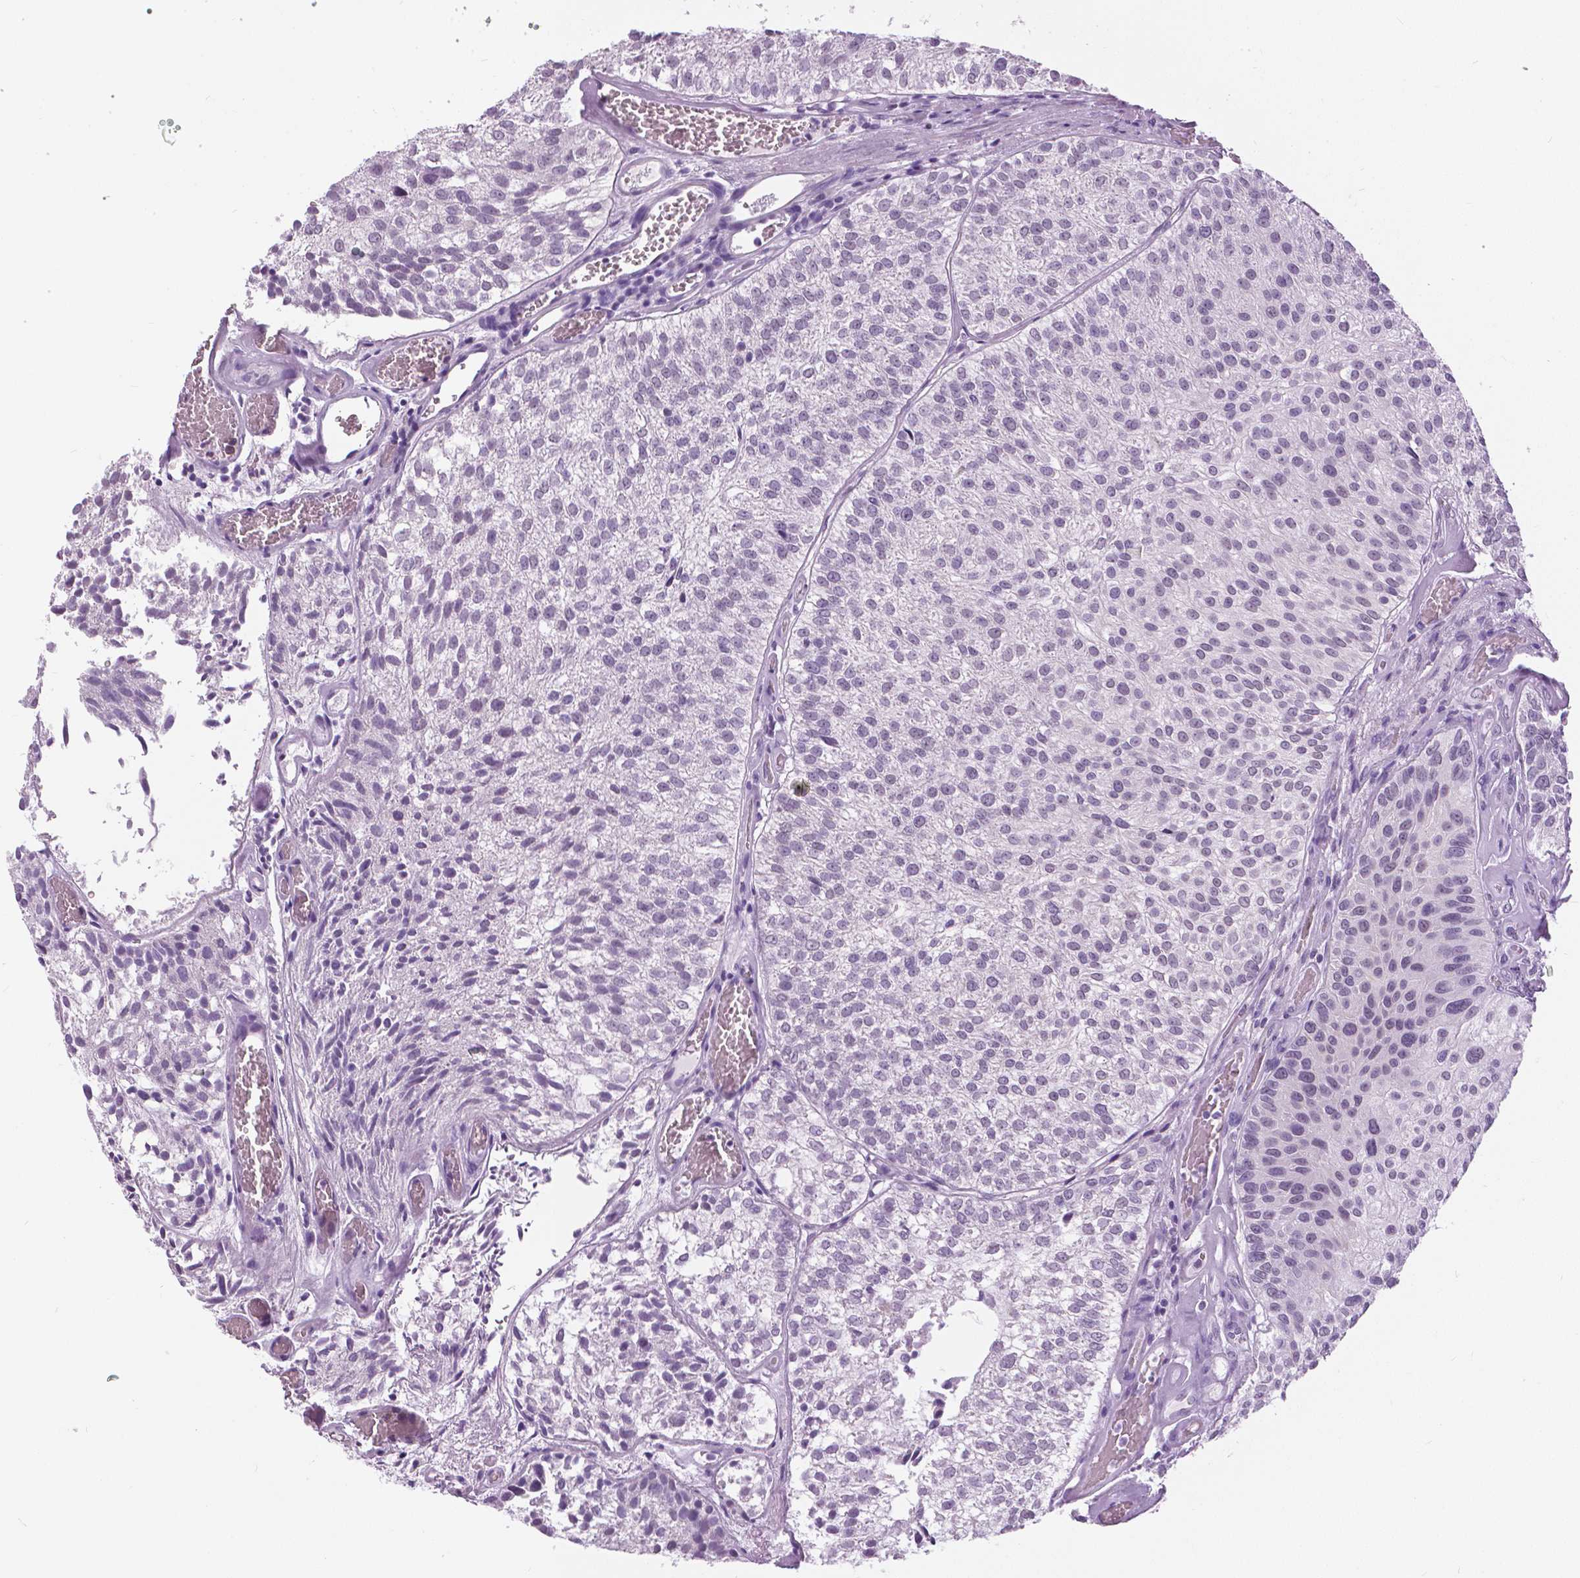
{"staining": {"intensity": "negative", "quantity": "none", "location": "none"}, "tissue": "urothelial cancer", "cell_type": "Tumor cells", "image_type": "cancer", "snomed": [{"axis": "morphology", "description": "Urothelial carcinoma, Low grade"}, {"axis": "topography", "description": "Urinary bladder"}], "caption": "Immunohistochemistry photomicrograph of neoplastic tissue: human low-grade urothelial carcinoma stained with DAB (3,3'-diaminobenzidine) reveals no significant protein positivity in tumor cells. The staining was performed using DAB (3,3'-diaminobenzidine) to visualize the protein expression in brown, while the nuclei were stained in blue with hematoxylin (Magnification: 20x).", "gene": "MYOM1", "patient": {"sex": "female", "age": 87}}